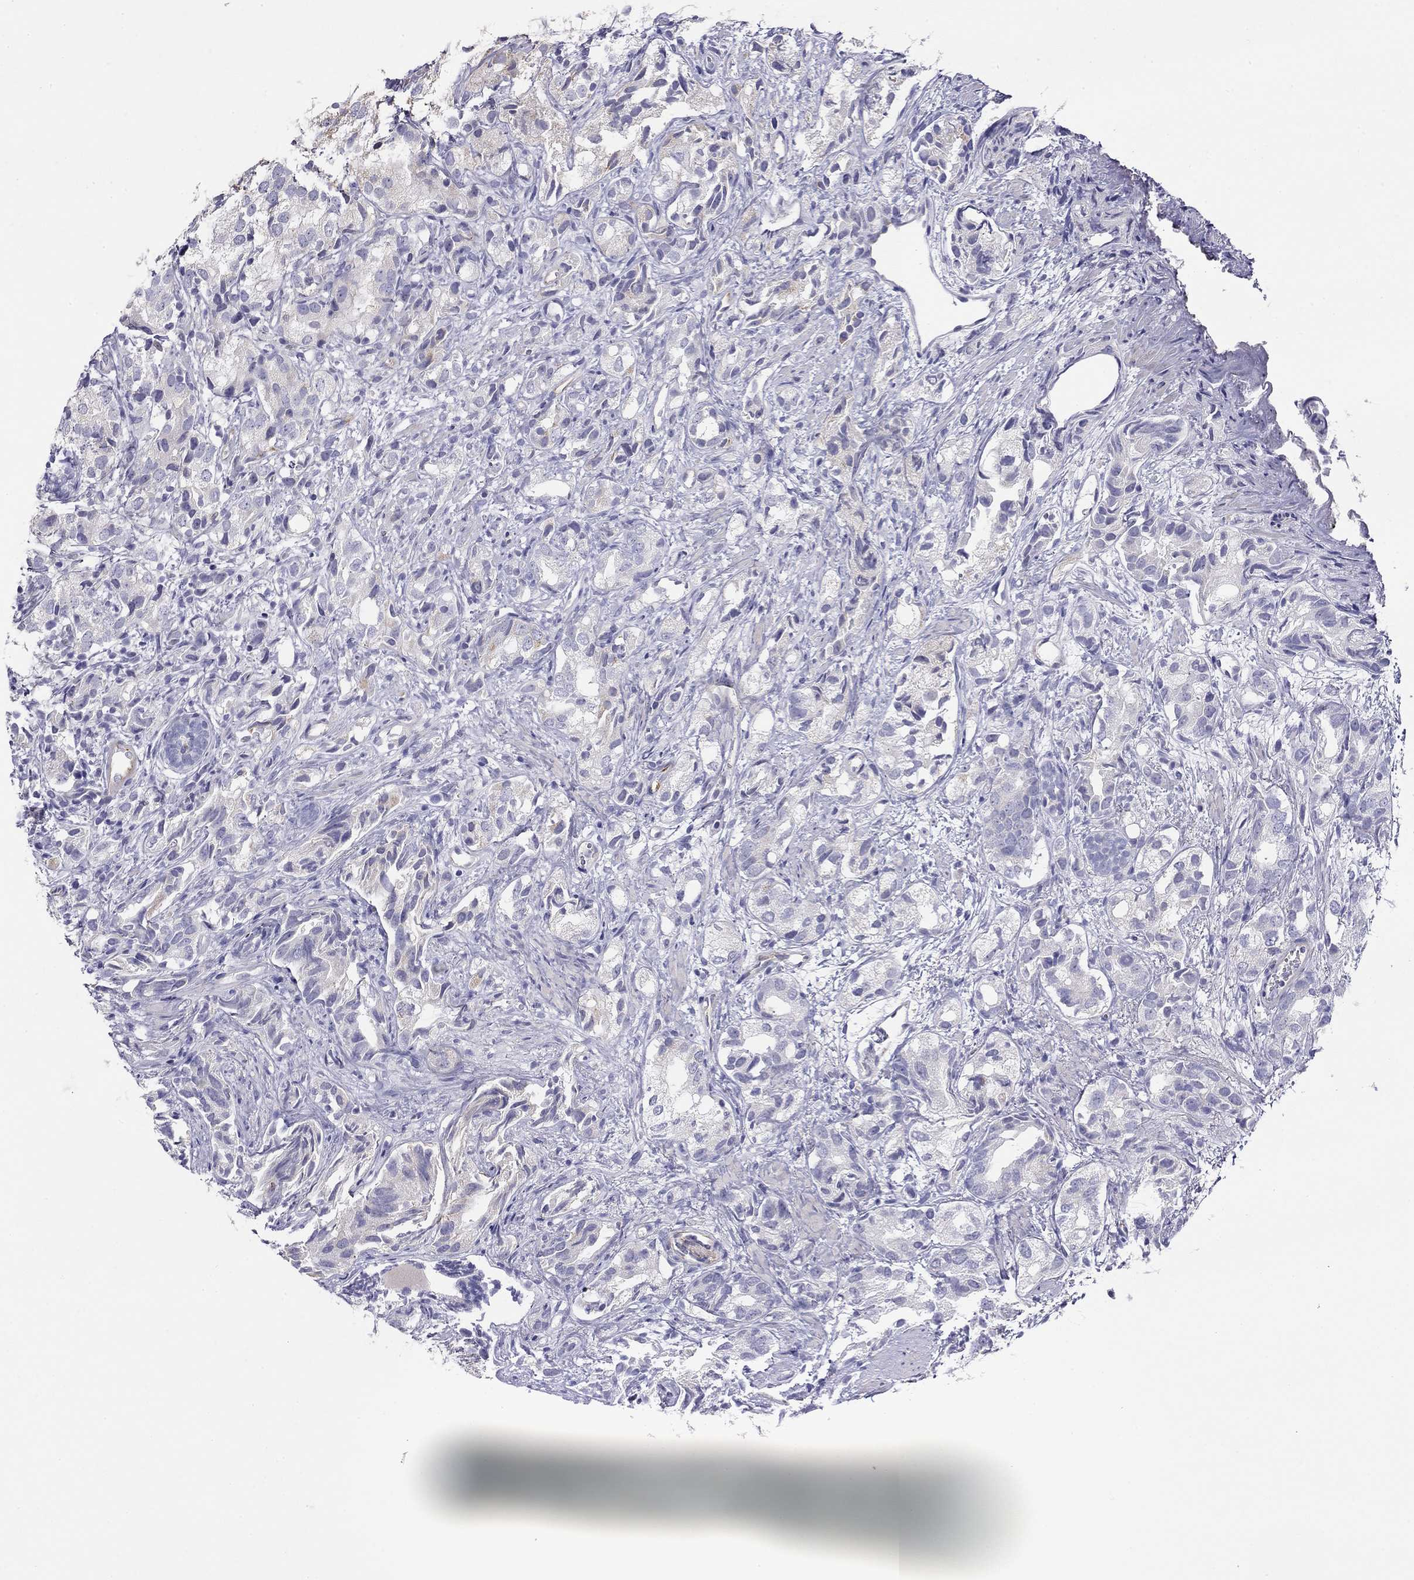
{"staining": {"intensity": "weak", "quantity": "<25%", "location": "cytoplasmic/membranous"}, "tissue": "prostate cancer", "cell_type": "Tumor cells", "image_type": "cancer", "snomed": [{"axis": "morphology", "description": "Adenocarcinoma, High grade"}, {"axis": "topography", "description": "Prostate"}], "caption": "A photomicrograph of human prostate cancer is negative for staining in tumor cells.", "gene": "RTL1", "patient": {"sex": "male", "age": 82}}